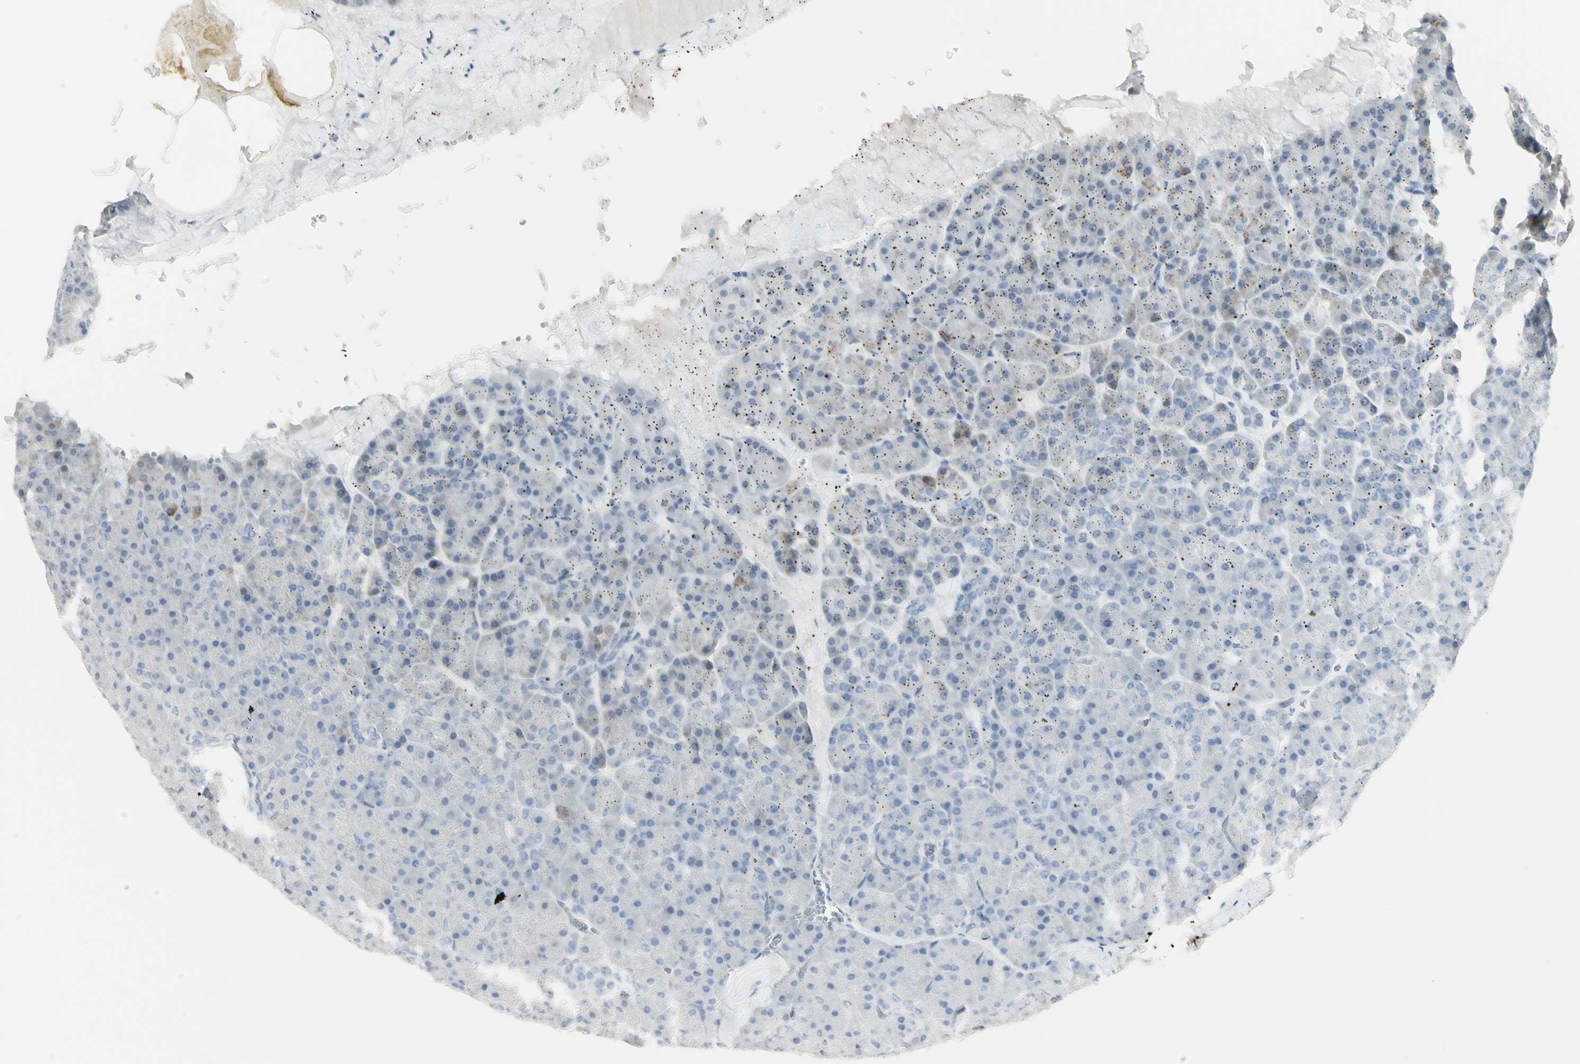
{"staining": {"intensity": "negative", "quantity": "none", "location": "none"}, "tissue": "pancreas", "cell_type": "Exocrine glandular cells", "image_type": "normal", "snomed": [{"axis": "morphology", "description": "Normal tissue, NOS"}, {"axis": "topography", "description": "Pancreas"}], "caption": "The image reveals no significant staining in exocrine glandular cells of pancreas.", "gene": "PIP", "patient": {"sex": "female", "age": 35}}